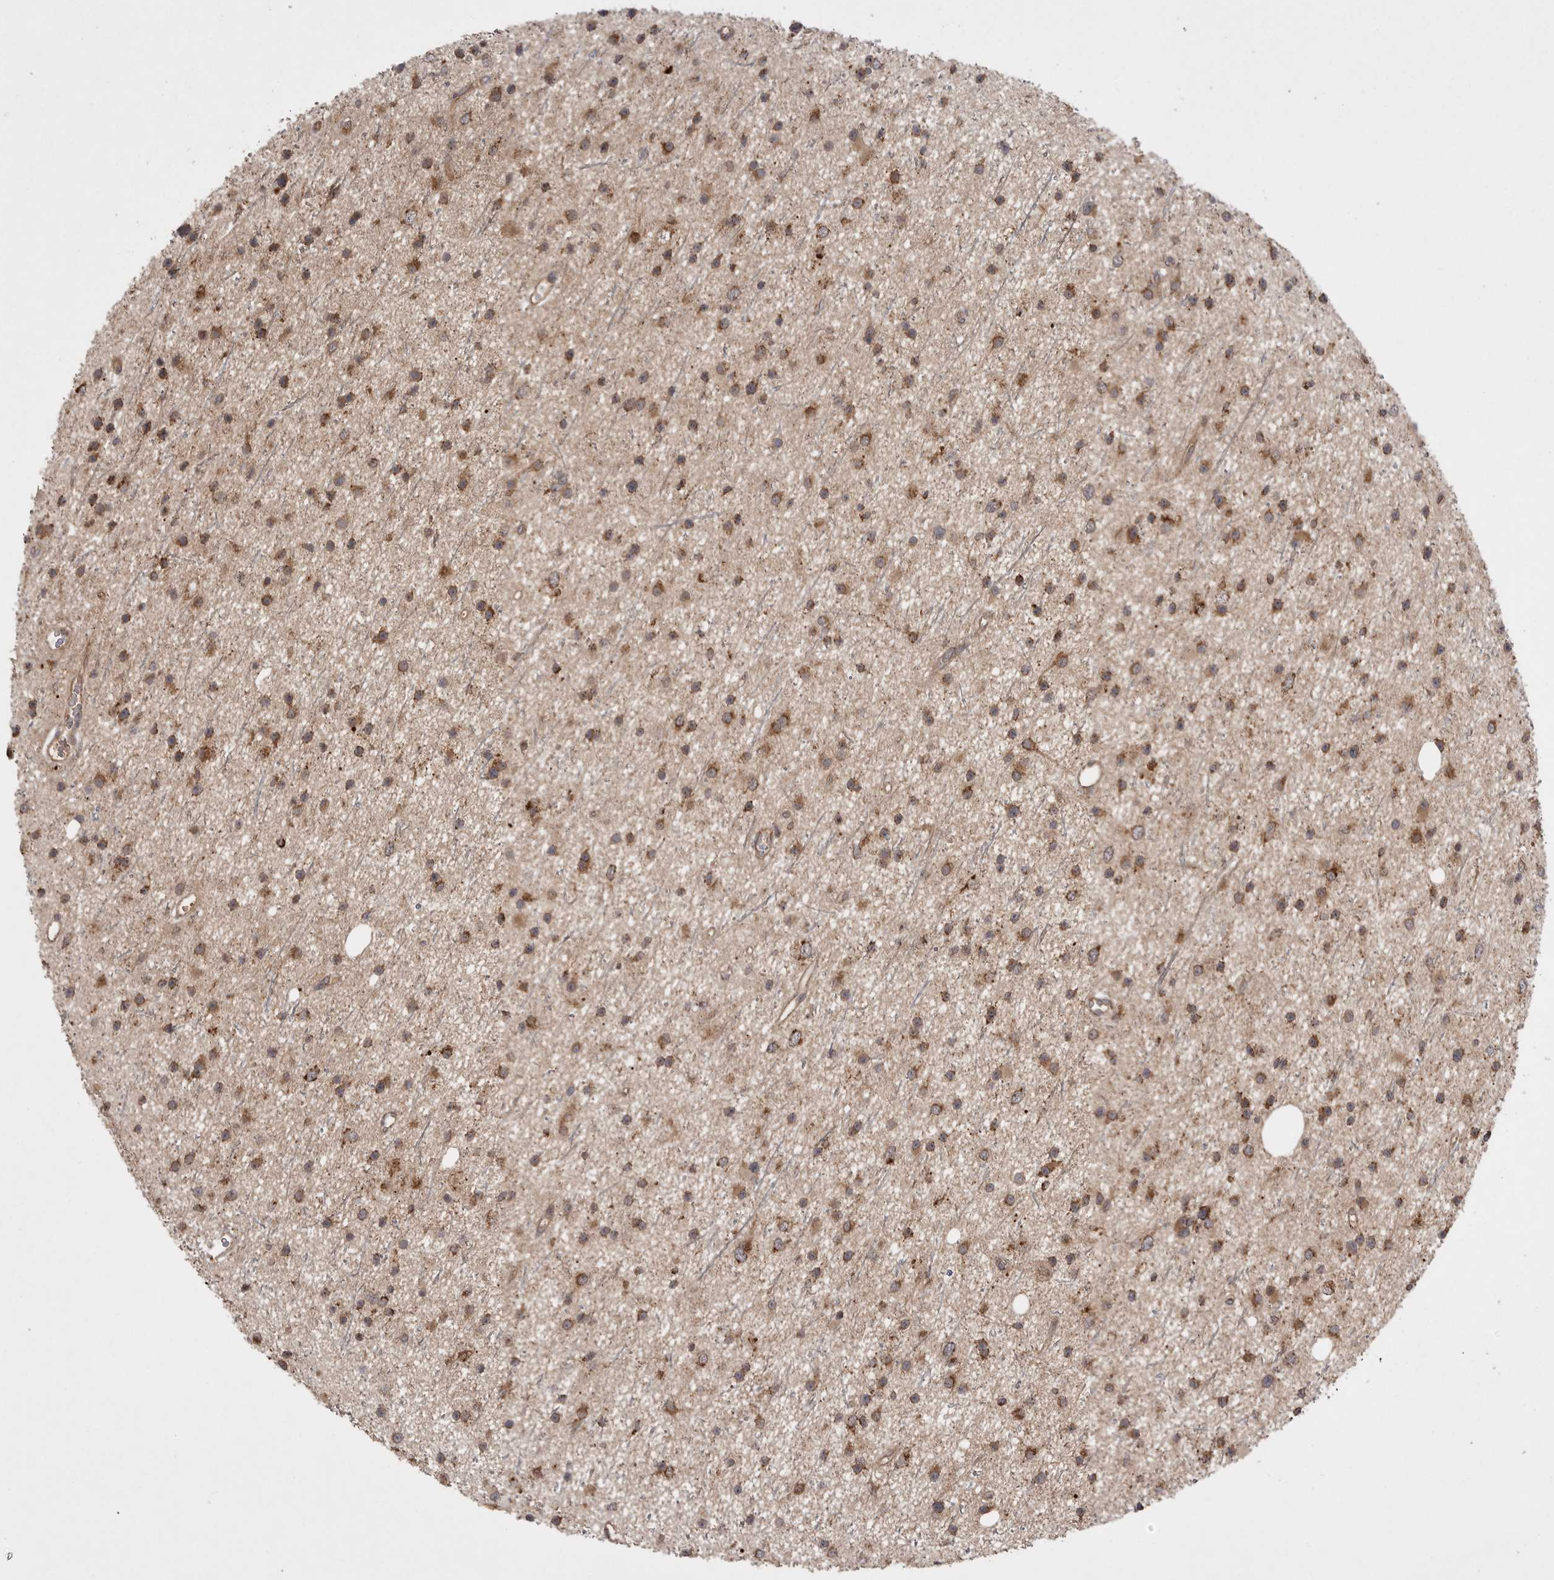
{"staining": {"intensity": "moderate", "quantity": ">75%", "location": "cytoplasmic/membranous"}, "tissue": "glioma", "cell_type": "Tumor cells", "image_type": "cancer", "snomed": [{"axis": "morphology", "description": "Glioma, malignant, Low grade"}, {"axis": "topography", "description": "Cerebral cortex"}], "caption": "A brown stain highlights moderate cytoplasmic/membranous expression of a protein in human malignant glioma (low-grade) tumor cells.", "gene": "KYAT3", "patient": {"sex": "female", "age": 39}}